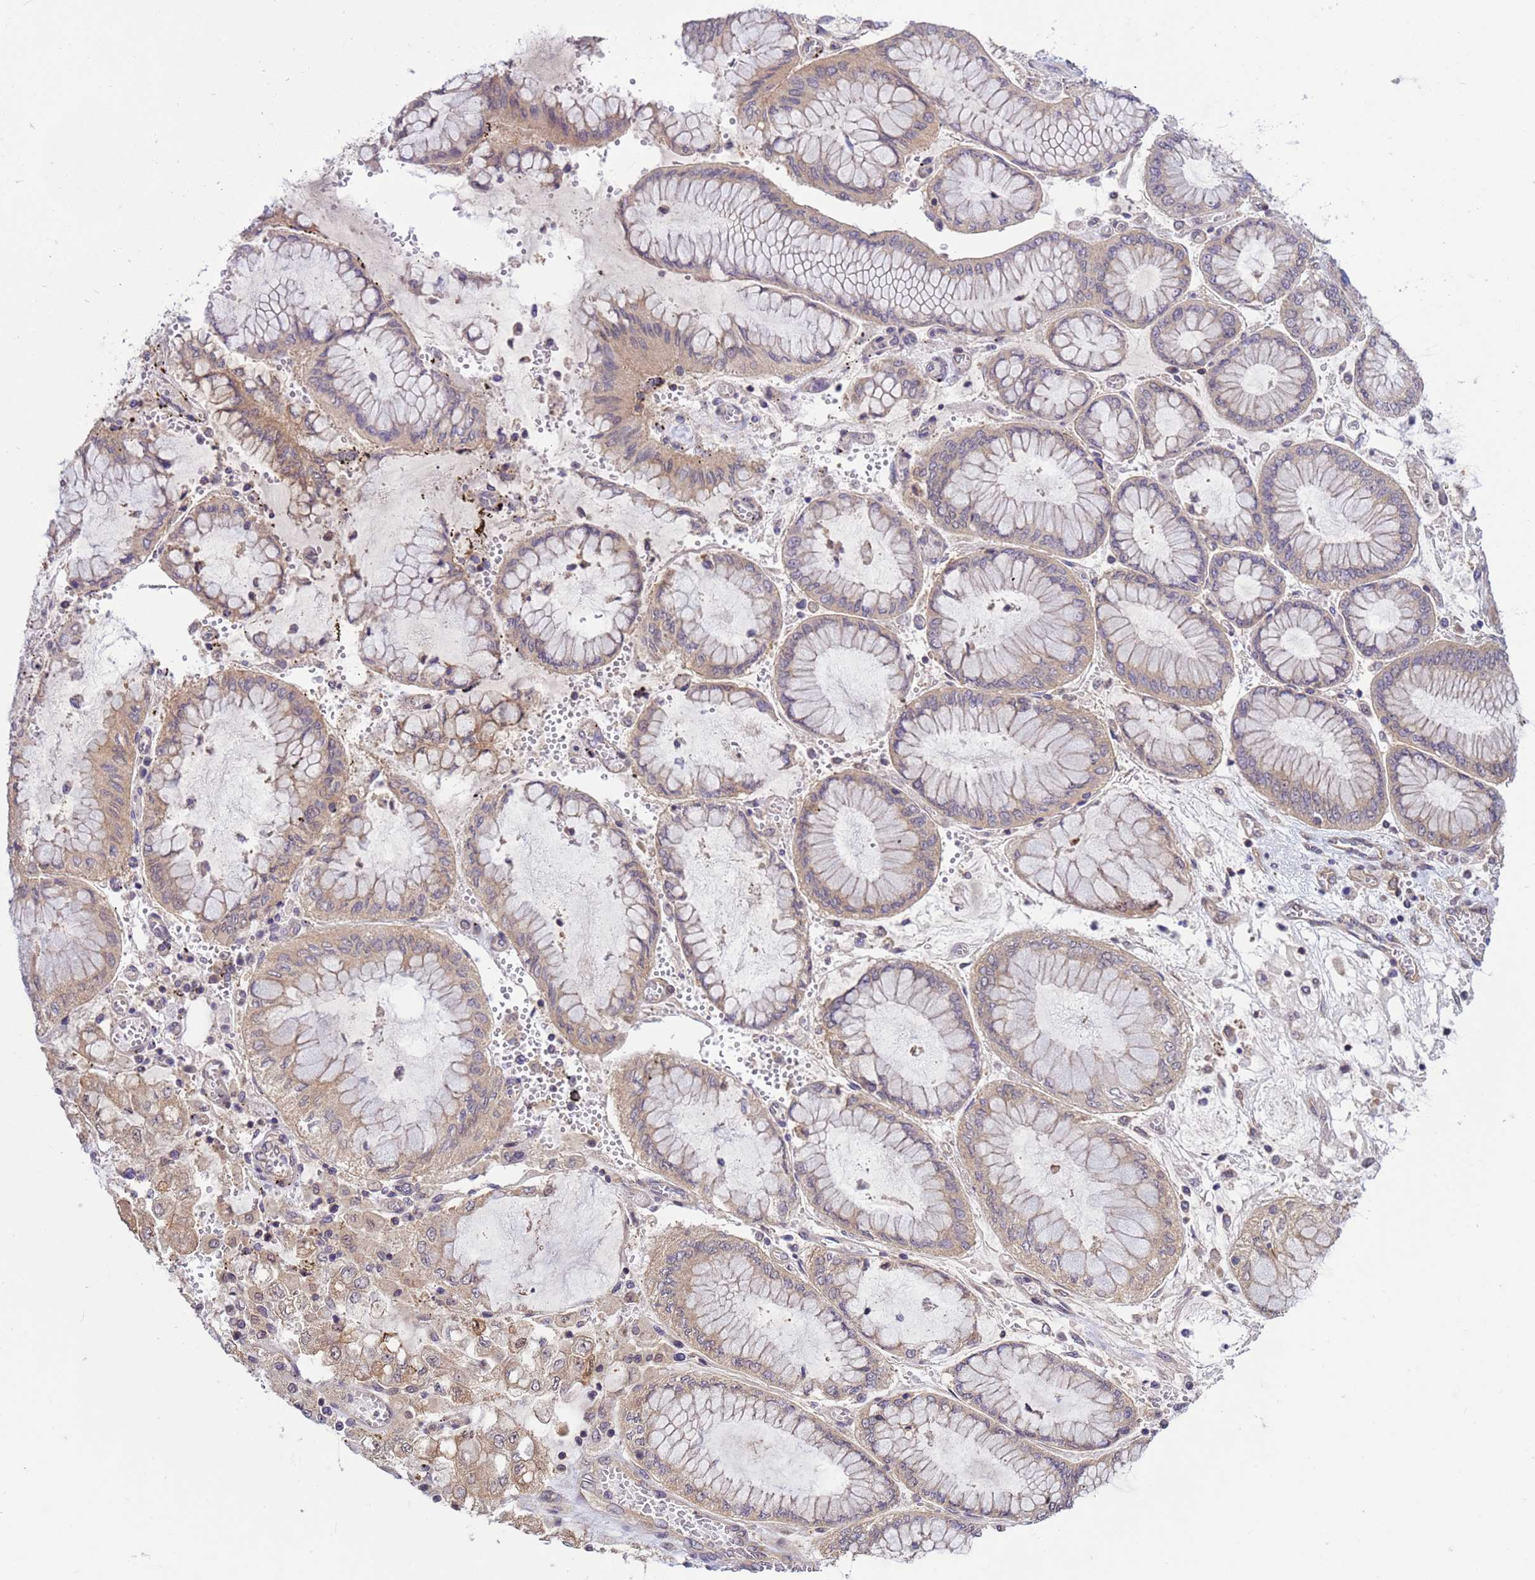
{"staining": {"intensity": "weak", "quantity": ">75%", "location": "cytoplasmic/membranous"}, "tissue": "stomach cancer", "cell_type": "Tumor cells", "image_type": "cancer", "snomed": [{"axis": "morphology", "description": "Adenocarcinoma, NOS"}, {"axis": "topography", "description": "Stomach"}], "caption": "Tumor cells display weak cytoplasmic/membranous staining in approximately >75% of cells in stomach cancer.", "gene": "PPP2CB", "patient": {"sex": "male", "age": 76}}